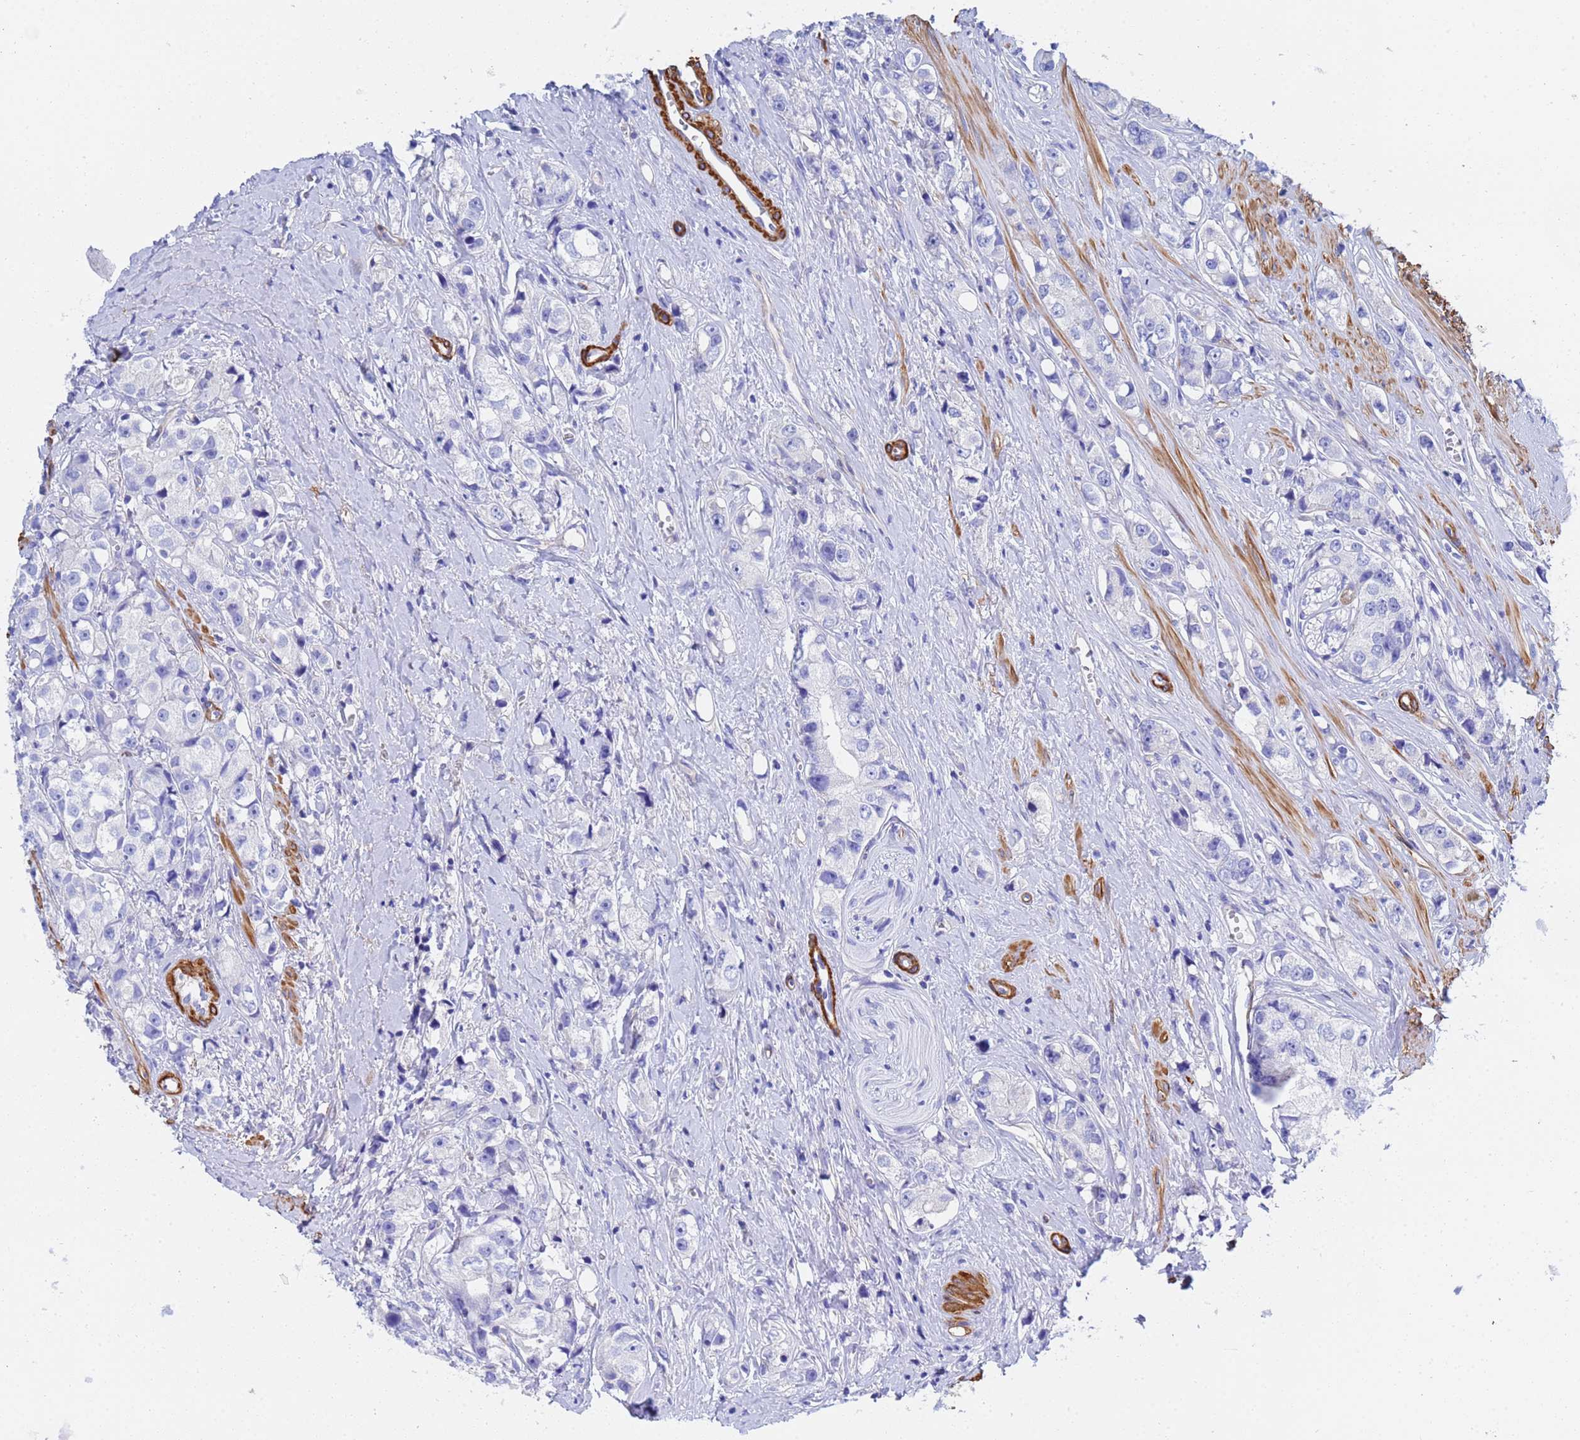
{"staining": {"intensity": "negative", "quantity": "none", "location": "none"}, "tissue": "prostate cancer", "cell_type": "Tumor cells", "image_type": "cancer", "snomed": [{"axis": "morphology", "description": "Adenocarcinoma, High grade"}, {"axis": "topography", "description": "Prostate"}], "caption": "Protein analysis of prostate adenocarcinoma (high-grade) displays no significant positivity in tumor cells.", "gene": "CST4", "patient": {"sex": "male", "age": 74}}